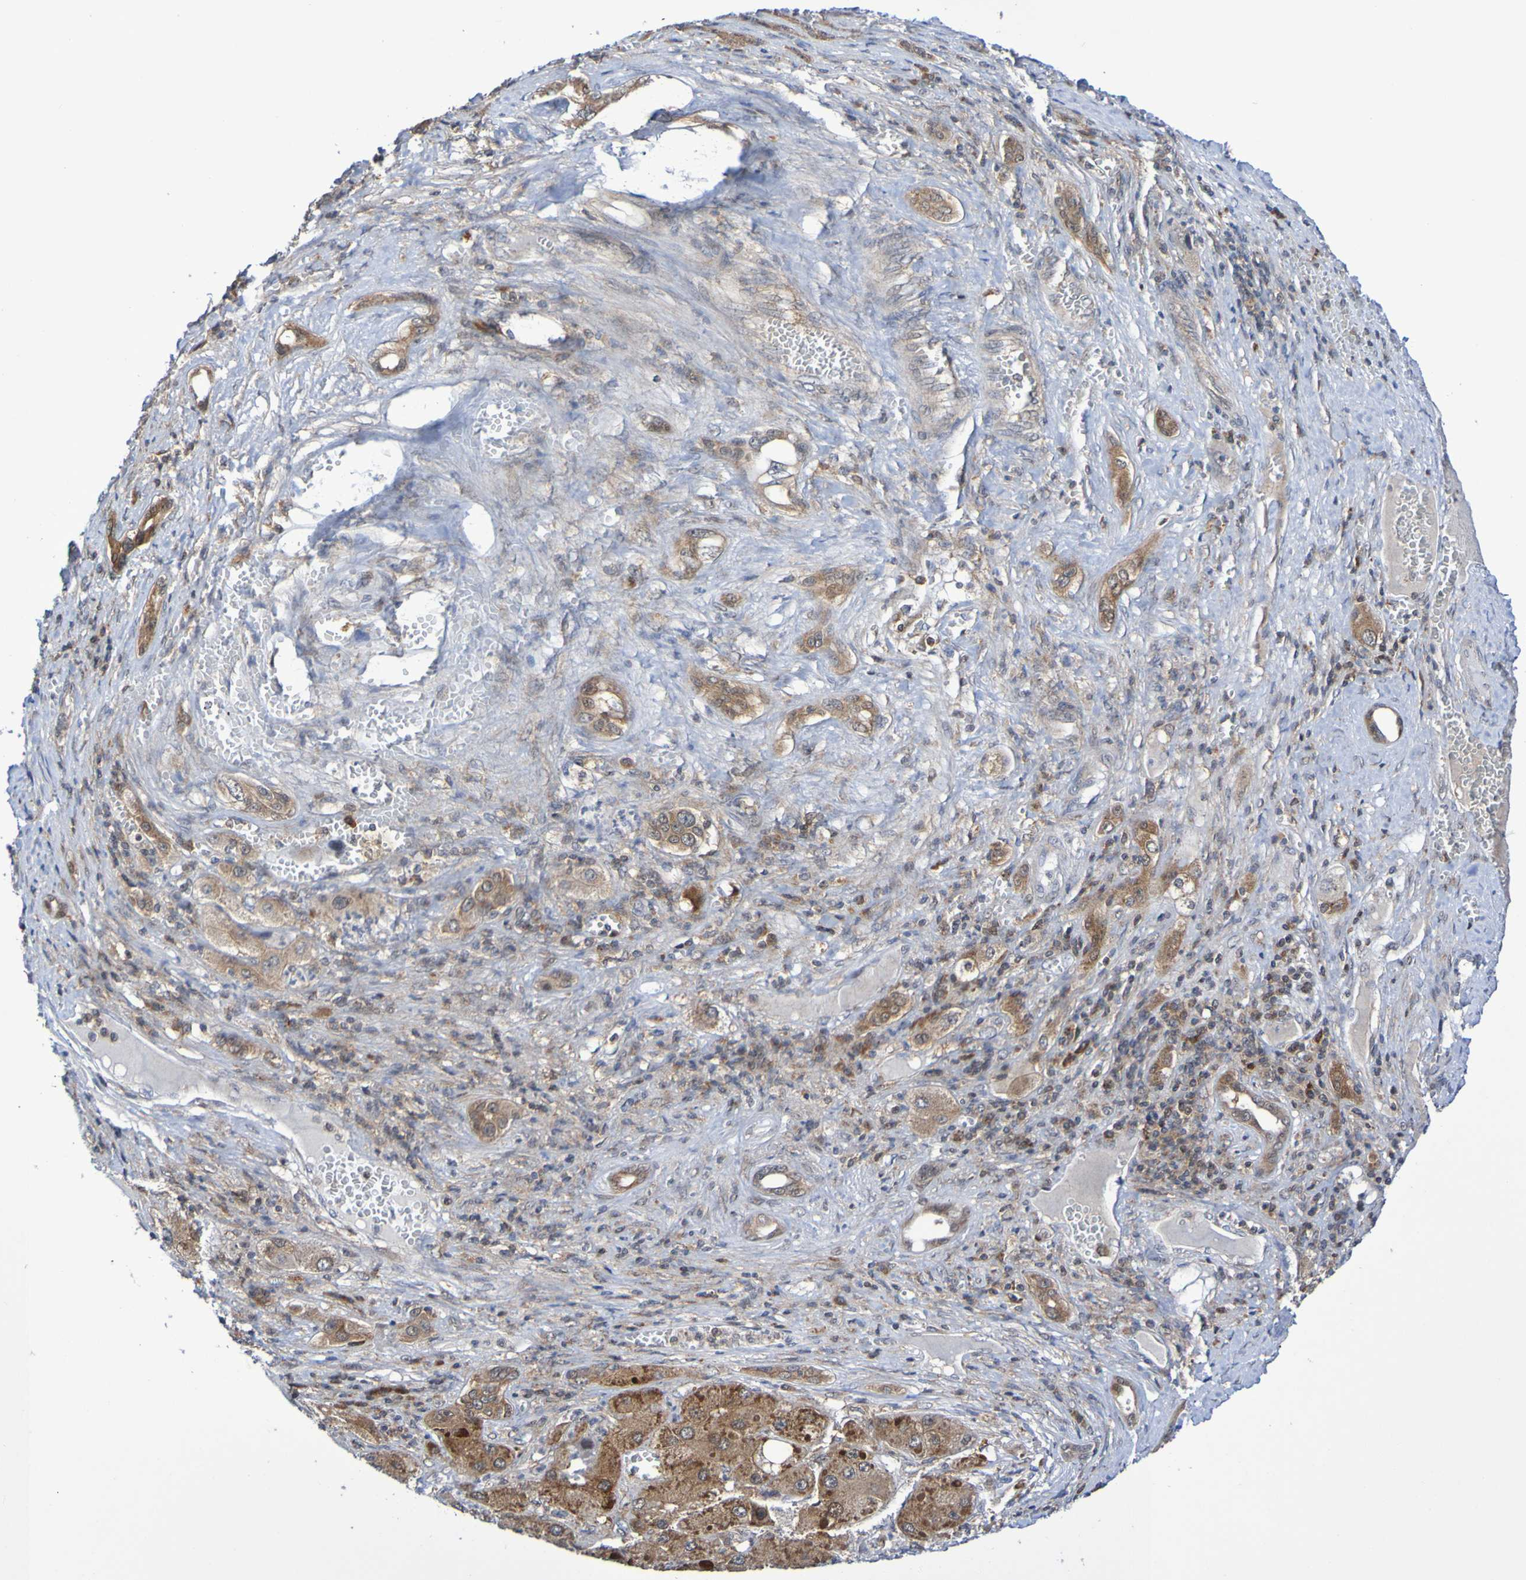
{"staining": {"intensity": "moderate", "quantity": ">75%", "location": "cytoplasmic/membranous"}, "tissue": "liver cancer", "cell_type": "Tumor cells", "image_type": "cancer", "snomed": [{"axis": "morphology", "description": "Carcinoma, Hepatocellular, NOS"}, {"axis": "topography", "description": "Liver"}], "caption": "Moderate cytoplasmic/membranous staining for a protein is identified in about >75% of tumor cells of liver cancer using IHC.", "gene": "ATIC", "patient": {"sex": "female", "age": 73}}